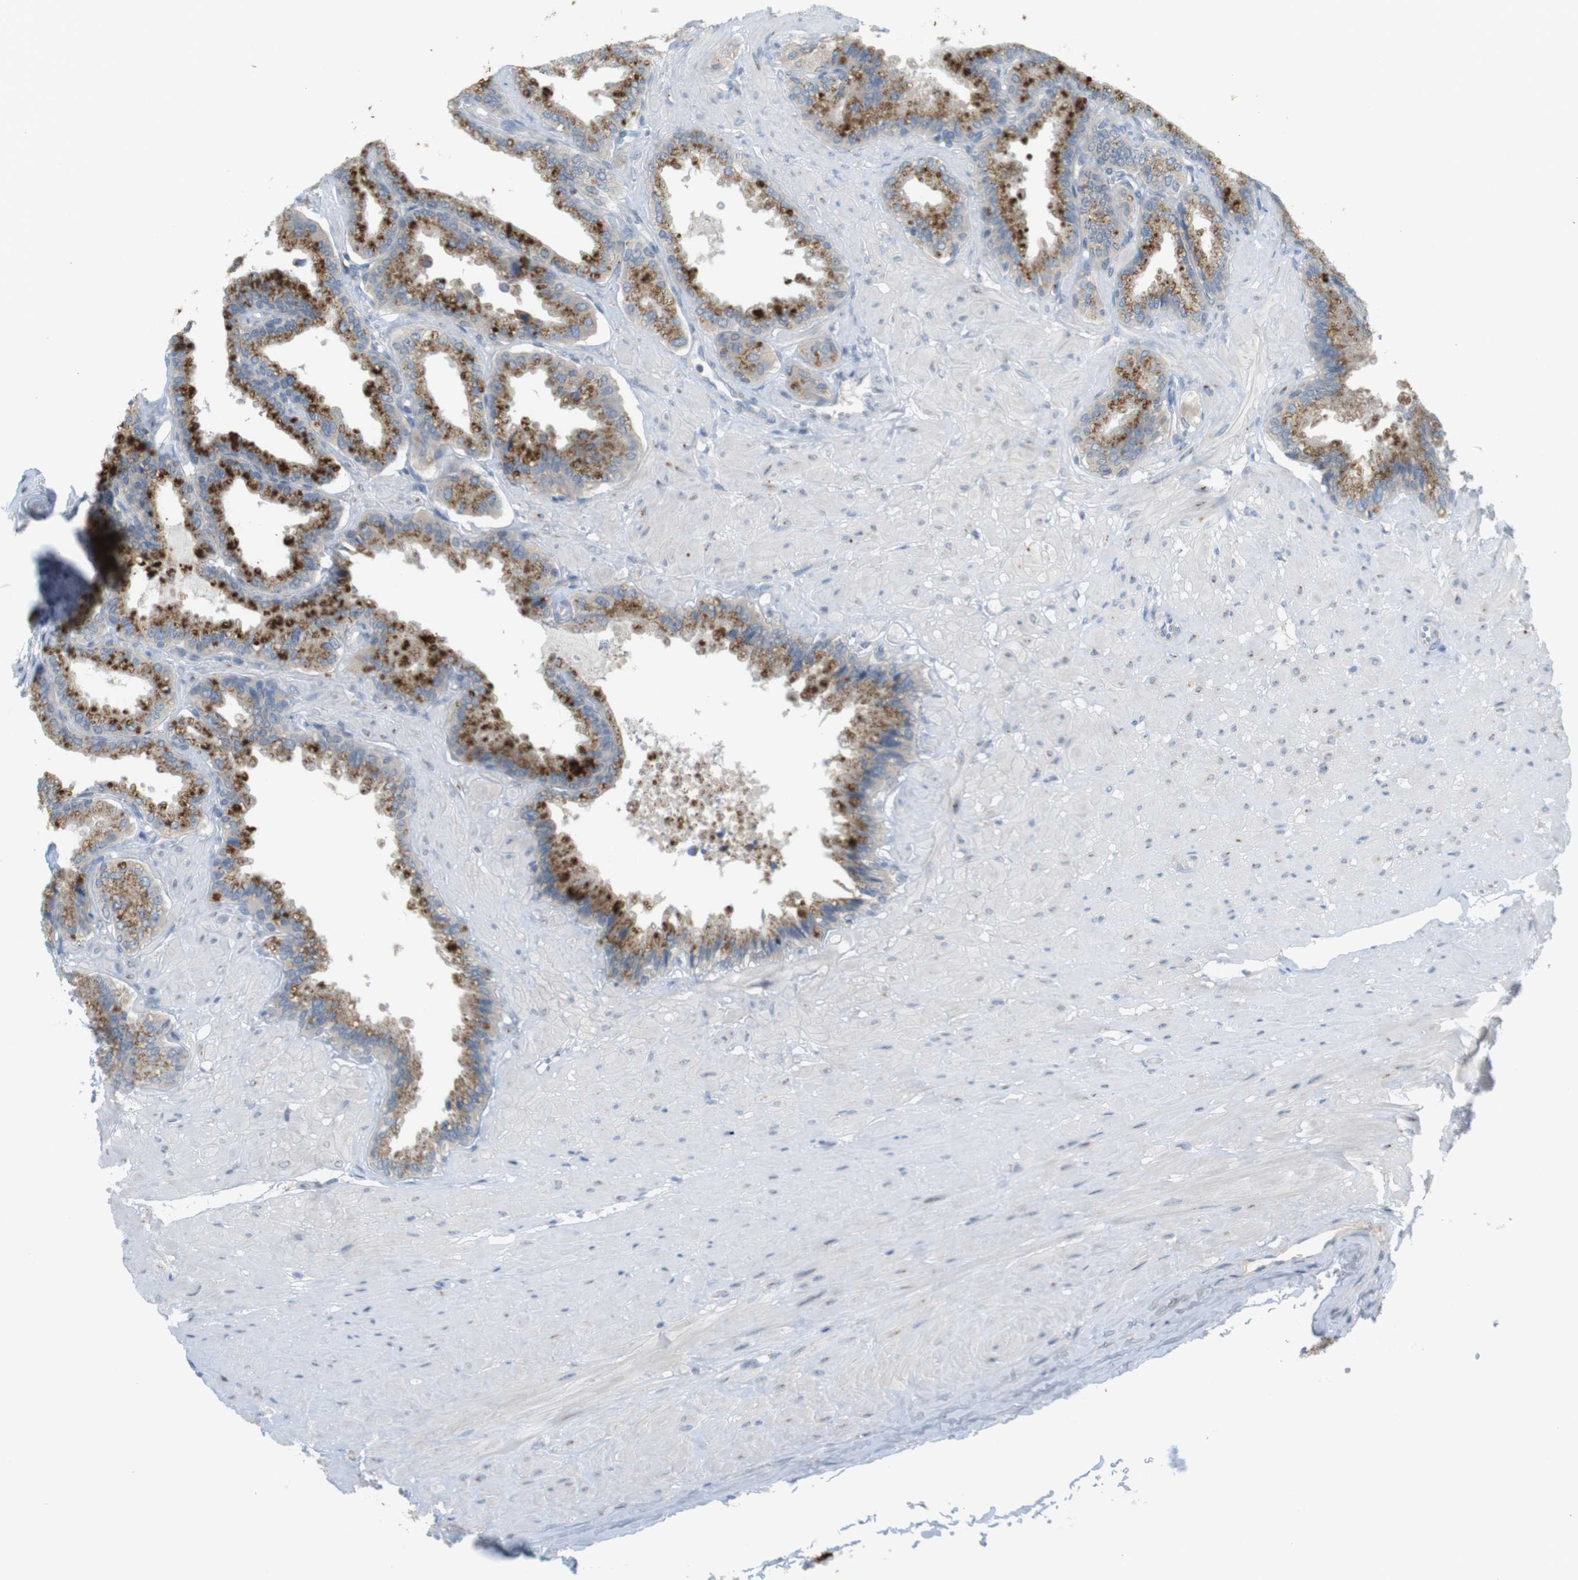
{"staining": {"intensity": "moderate", "quantity": ">75%", "location": "cytoplasmic/membranous"}, "tissue": "seminal vesicle", "cell_type": "Glandular cells", "image_type": "normal", "snomed": [{"axis": "morphology", "description": "Normal tissue, NOS"}, {"axis": "topography", "description": "Seminal veicle"}], "caption": "An IHC histopathology image of unremarkable tissue is shown. Protein staining in brown labels moderate cytoplasmic/membranous positivity in seminal vesicle within glandular cells.", "gene": "YIPF3", "patient": {"sex": "male", "age": 46}}